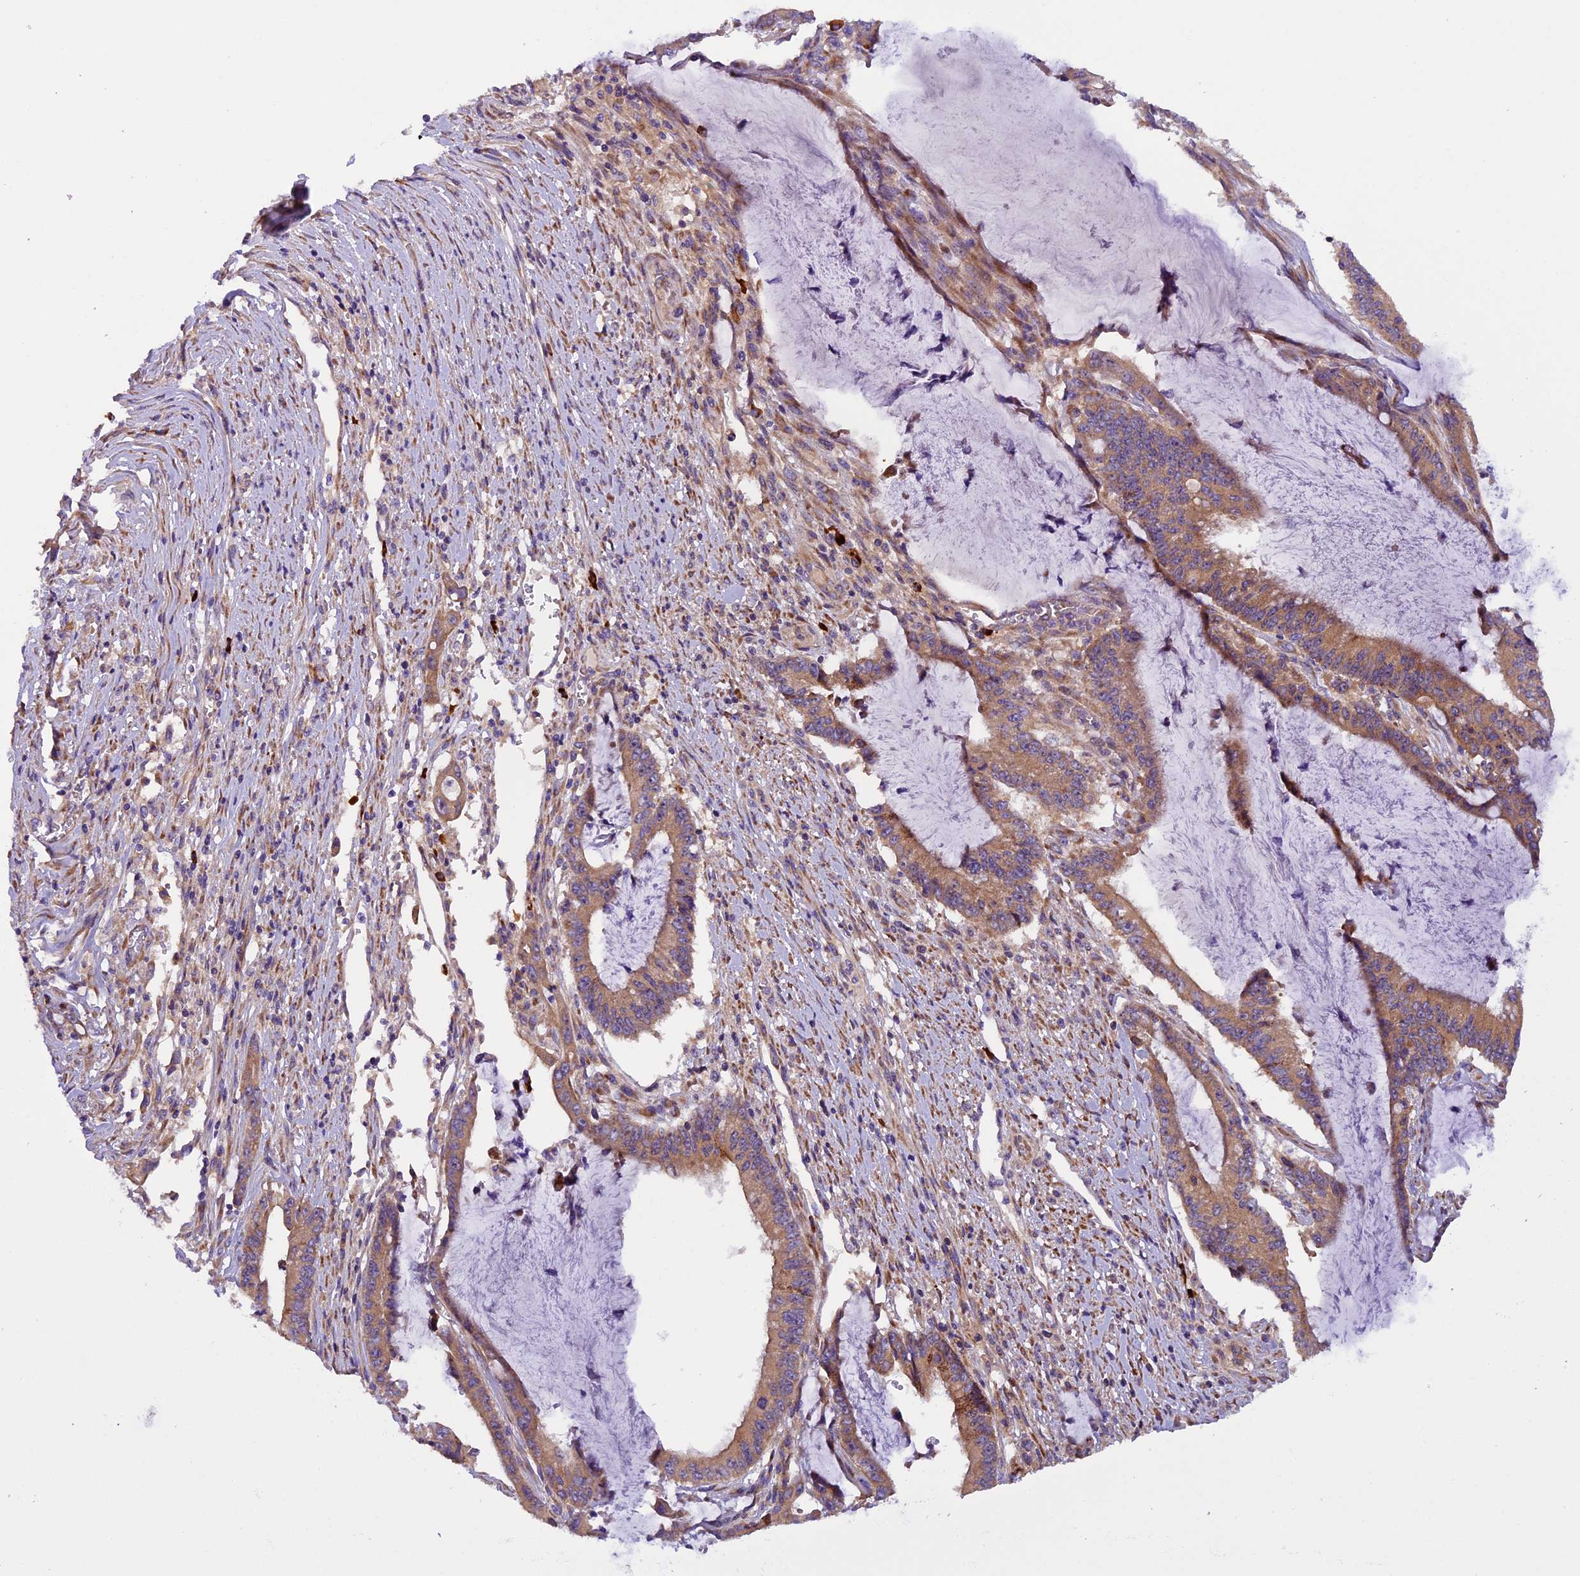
{"staining": {"intensity": "moderate", "quantity": ">75%", "location": "cytoplasmic/membranous"}, "tissue": "pancreatic cancer", "cell_type": "Tumor cells", "image_type": "cancer", "snomed": [{"axis": "morphology", "description": "Adenocarcinoma, NOS"}, {"axis": "topography", "description": "Pancreas"}], "caption": "A brown stain labels moderate cytoplasmic/membranous staining of a protein in human pancreatic adenocarcinoma tumor cells.", "gene": "FRY", "patient": {"sex": "female", "age": 50}}